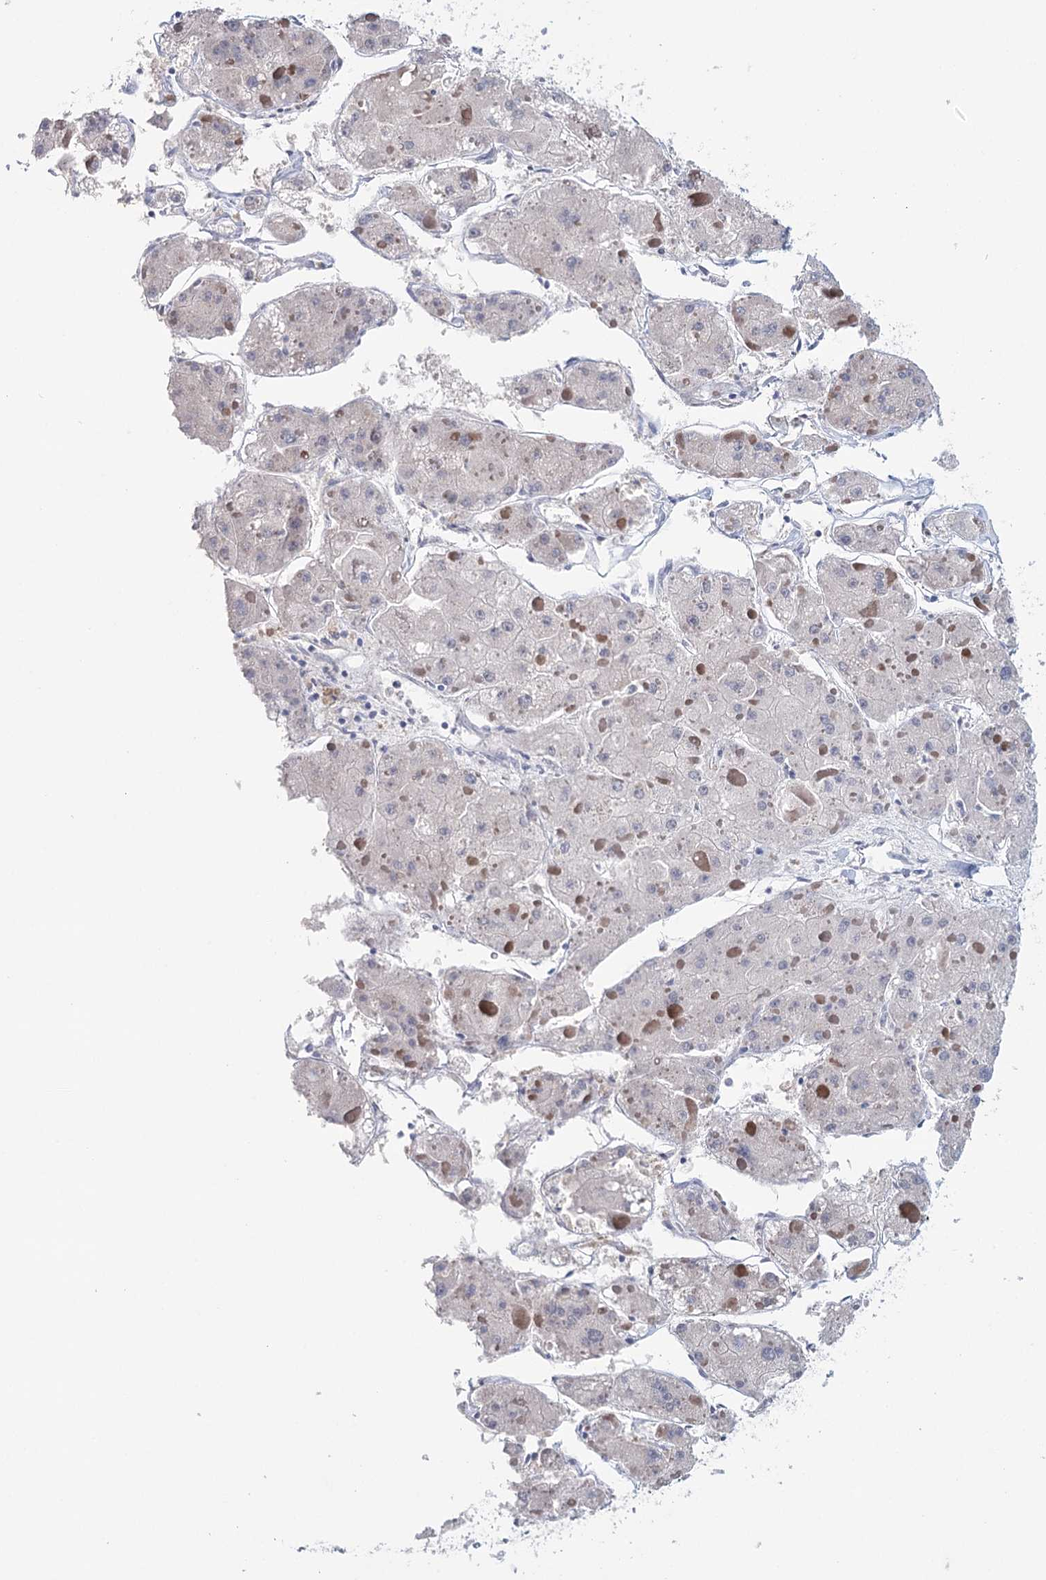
{"staining": {"intensity": "negative", "quantity": "none", "location": "none"}, "tissue": "liver cancer", "cell_type": "Tumor cells", "image_type": "cancer", "snomed": [{"axis": "morphology", "description": "Carcinoma, Hepatocellular, NOS"}, {"axis": "topography", "description": "Liver"}], "caption": "DAB (3,3'-diaminobenzidine) immunohistochemical staining of human liver cancer (hepatocellular carcinoma) demonstrates no significant positivity in tumor cells.", "gene": "HSPA4L", "patient": {"sex": "female", "age": 73}}